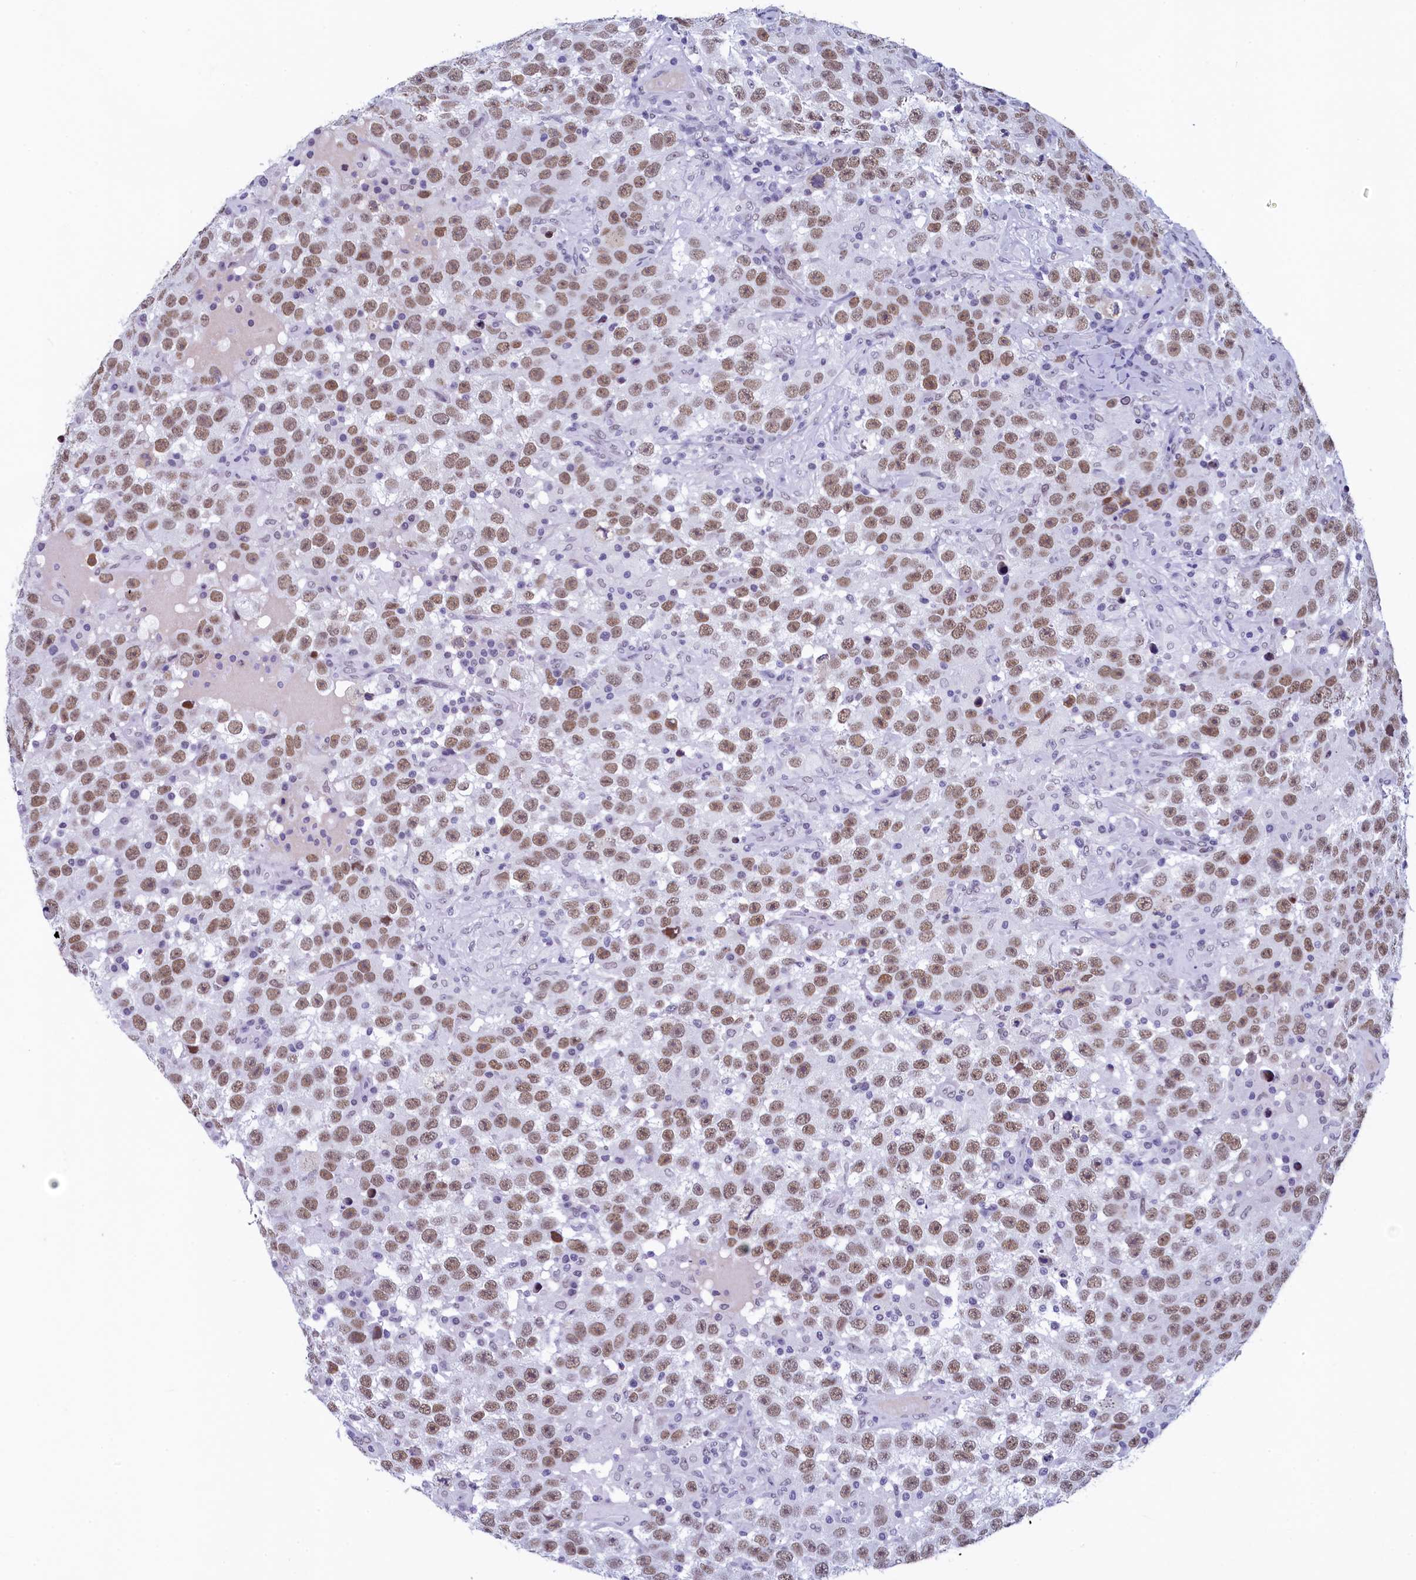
{"staining": {"intensity": "moderate", "quantity": ">75%", "location": "nuclear"}, "tissue": "testis cancer", "cell_type": "Tumor cells", "image_type": "cancer", "snomed": [{"axis": "morphology", "description": "Seminoma, NOS"}, {"axis": "topography", "description": "Testis"}], "caption": "A photomicrograph showing moderate nuclear staining in about >75% of tumor cells in testis cancer (seminoma), as visualized by brown immunohistochemical staining.", "gene": "SUGP2", "patient": {"sex": "male", "age": 41}}